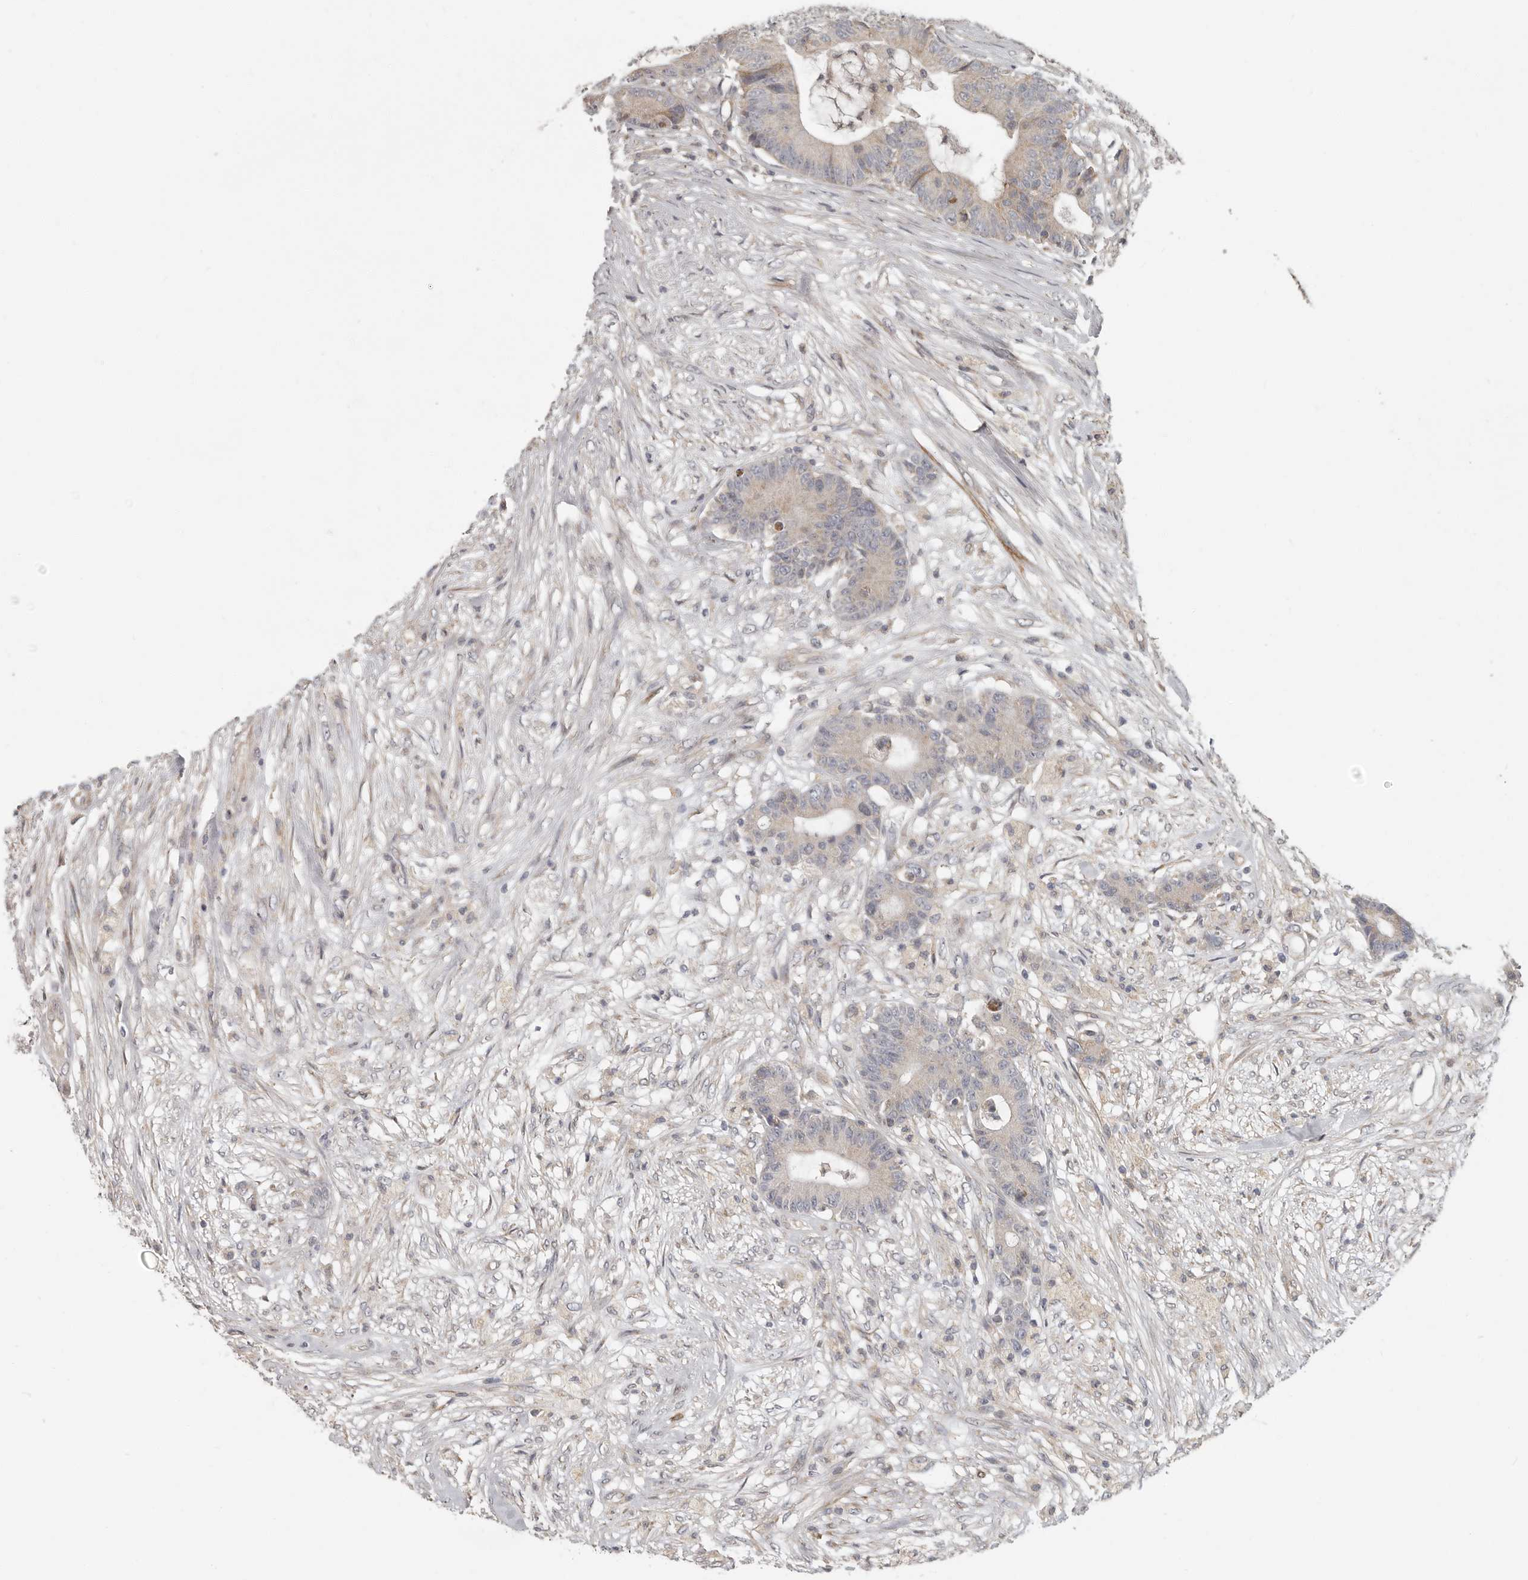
{"staining": {"intensity": "weak", "quantity": "<25%", "location": "cytoplasmic/membranous"}, "tissue": "colorectal cancer", "cell_type": "Tumor cells", "image_type": "cancer", "snomed": [{"axis": "morphology", "description": "Adenocarcinoma, NOS"}, {"axis": "topography", "description": "Colon"}], "caption": "An immunohistochemistry (IHC) micrograph of colorectal cancer is shown. There is no staining in tumor cells of colorectal cancer.", "gene": "UNK", "patient": {"sex": "female", "age": 84}}